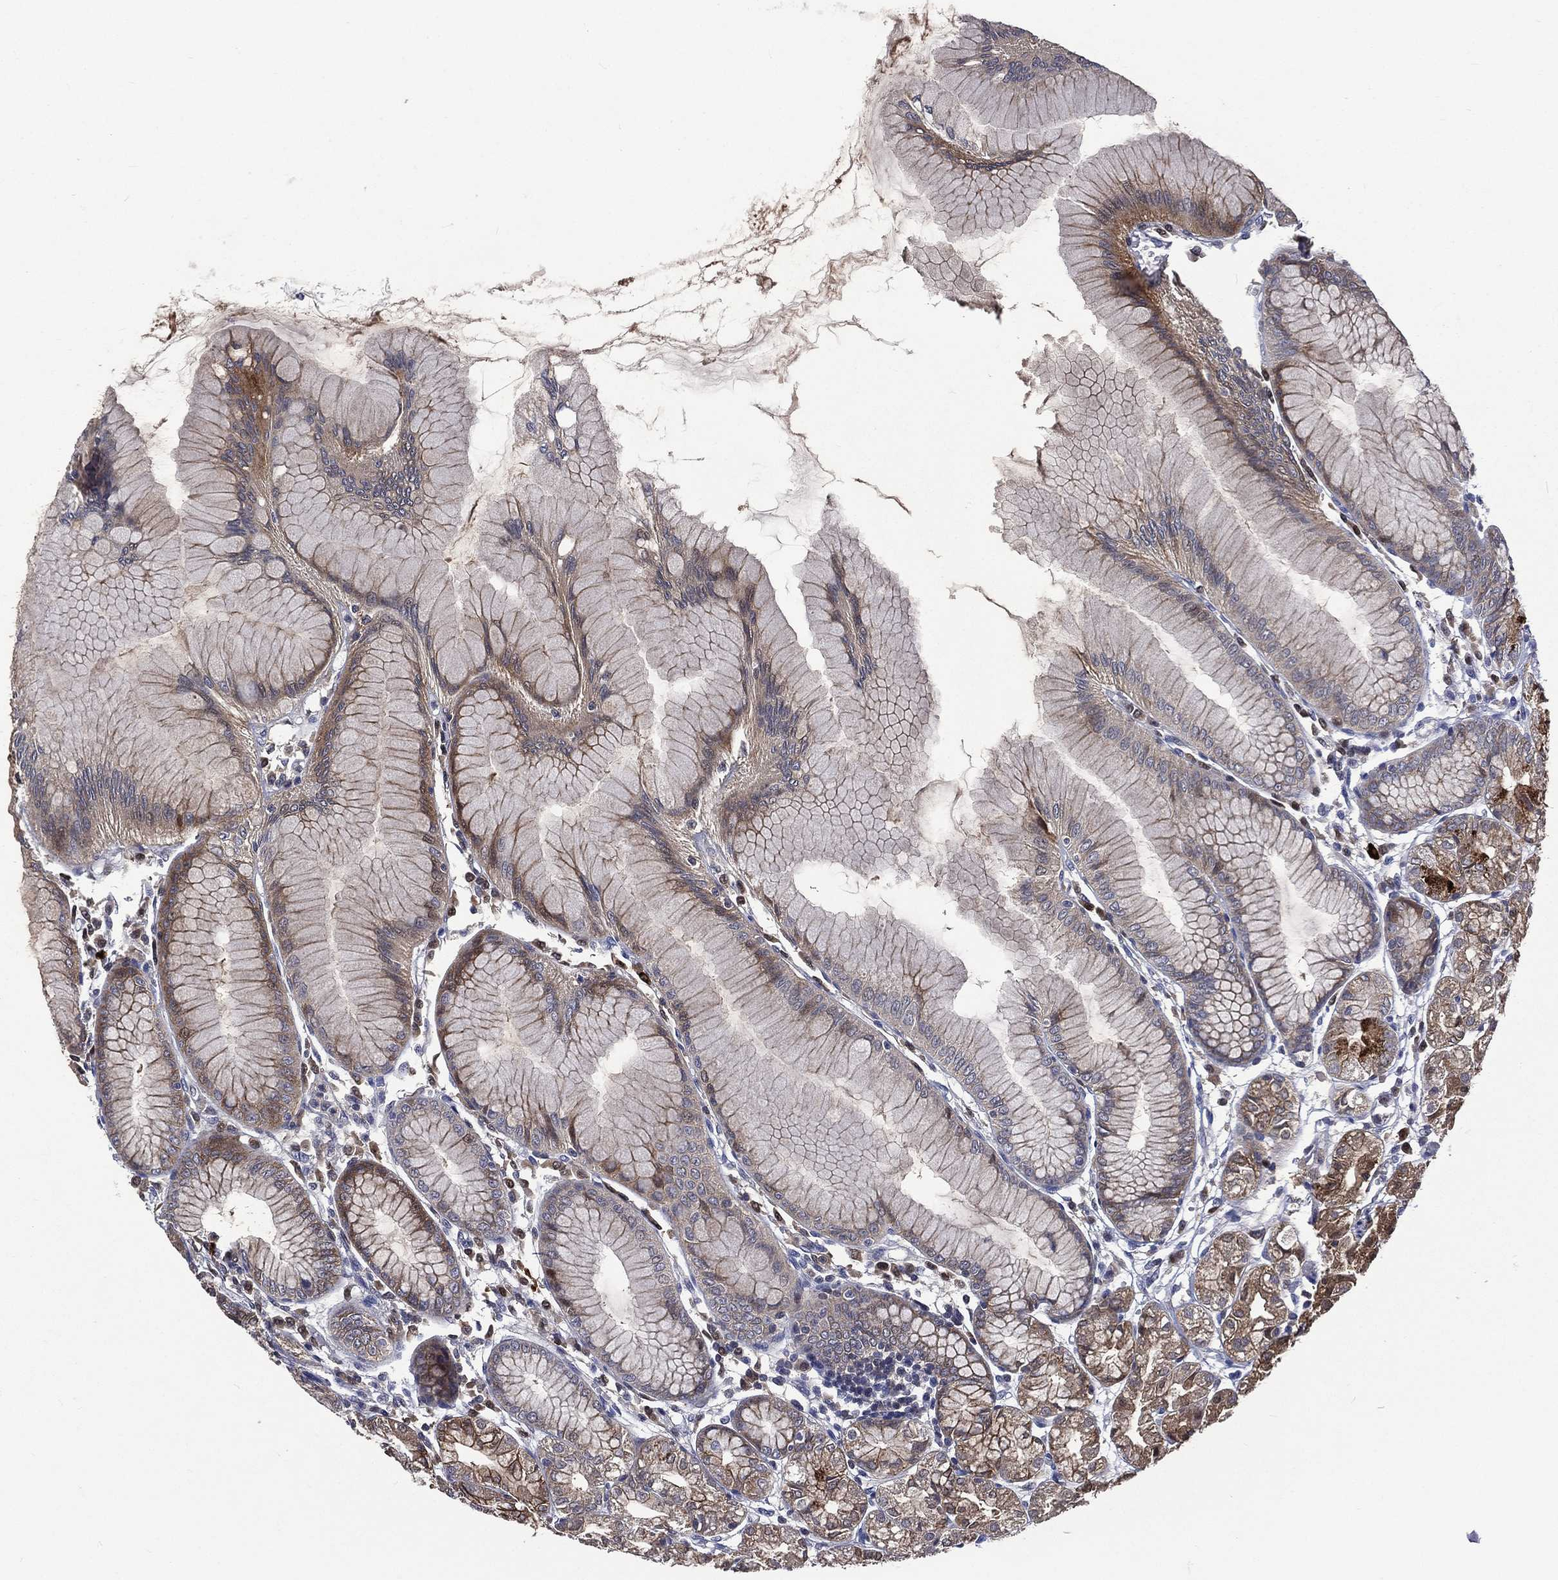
{"staining": {"intensity": "strong", "quantity": "<25%", "location": "cytoplasmic/membranous,nuclear"}, "tissue": "stomach", "cell_type": "Glandular cells", "image_type": "normal", "snomed": [{"axis": "morphology", "description": "Normal tissue, NOS"}, {"axis": "topography", "description": "Stomach"}], "caption": "A brown stain highlights strong cytoplasmic/membranous,nuclear staining of a protein in glandular cells of benign human stomach. The staining was performed using DAB (3,3'-diaminobenzidine), with brown indicating positive protein expression. Nuclei are stained blue with hematoxylin.", "gene": "CA12", "patient": {"sex": "female", "age": 57}}